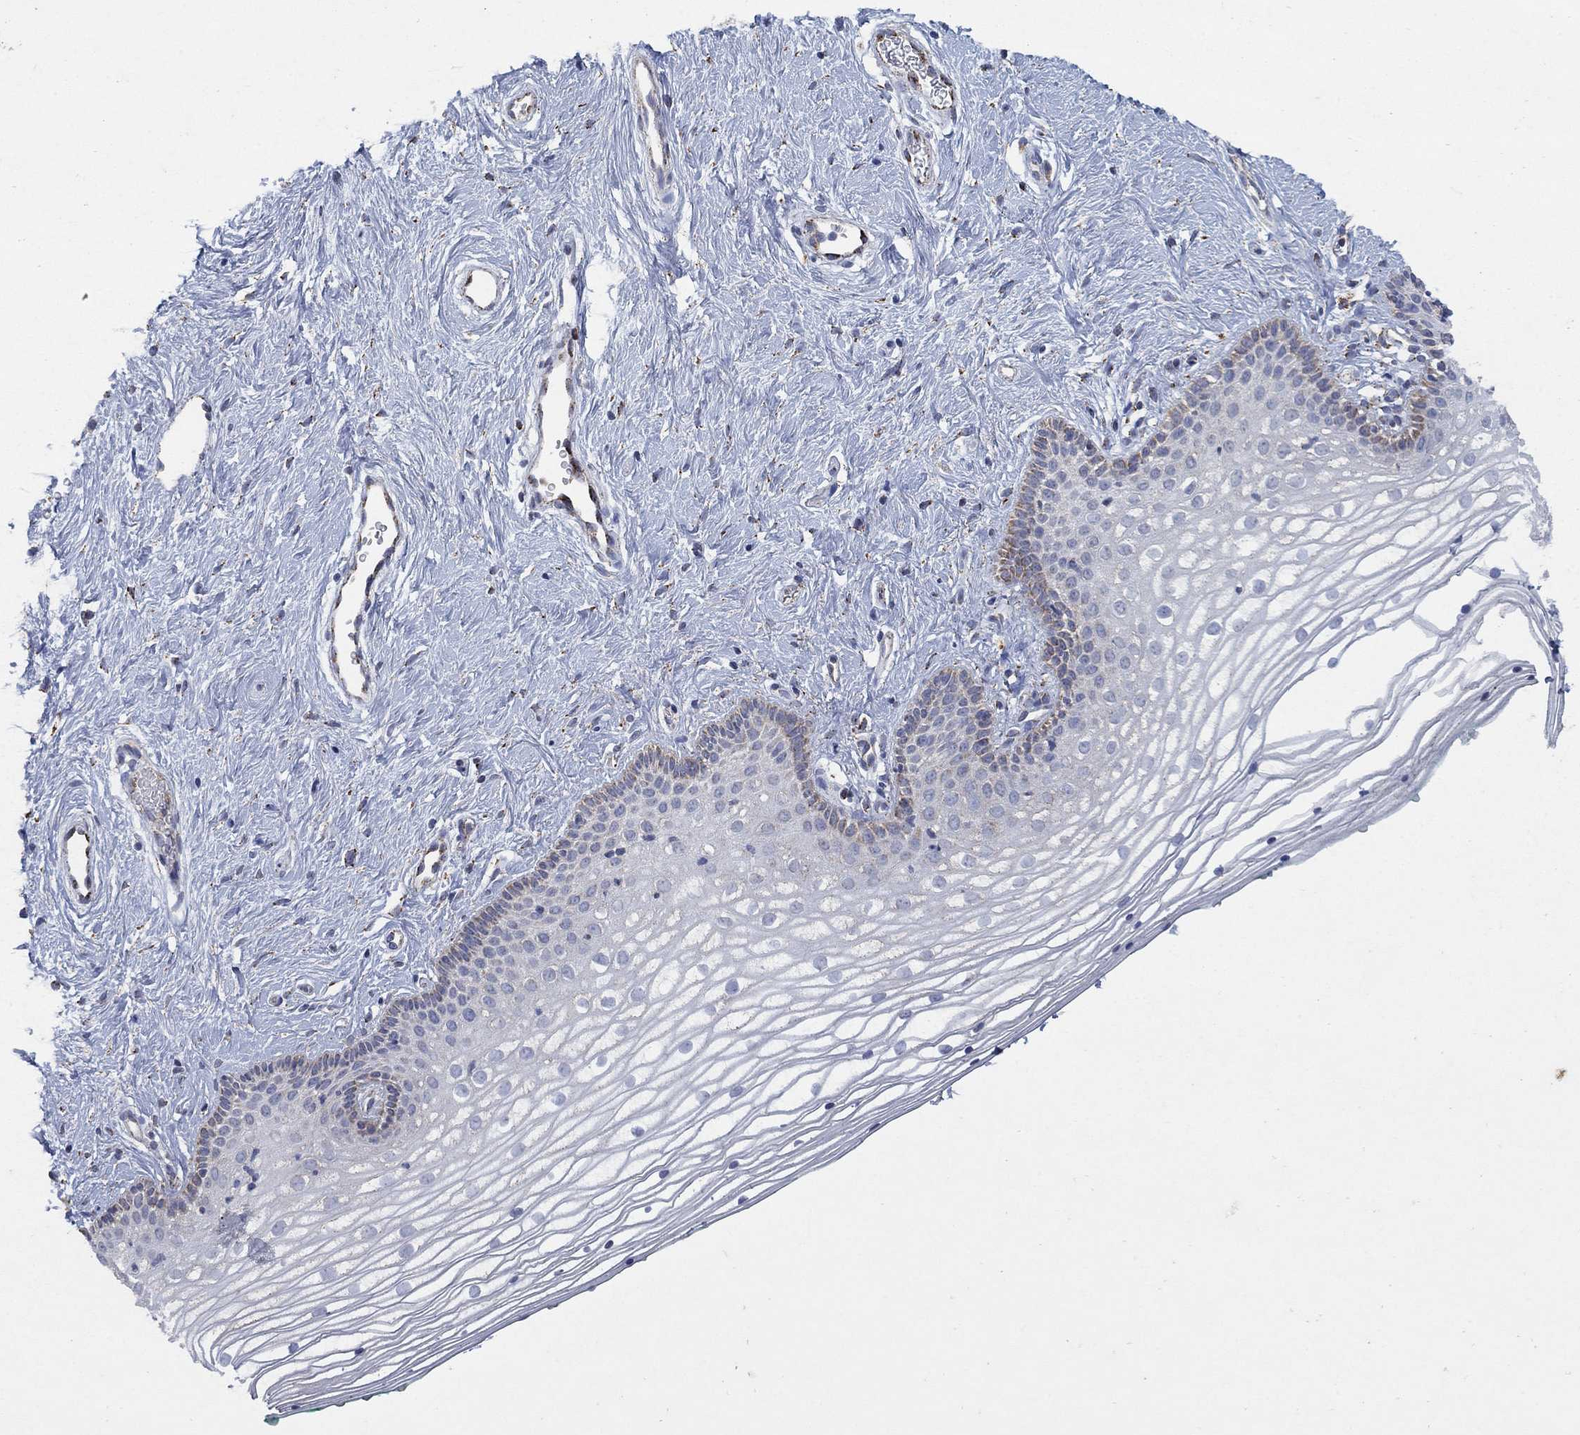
{"staining": {"intensity": "moderate", "quantity": "<25%", "location": "cytoplasmic/membranous"}, "tissue": "vagina", "cell_type": "Squamous epithelial cells", "image_type": "normal", "snomed": [{"axis": "morphology", "description": "Normal tissue, NOS"}, {"axis": "topography", "description": "Vagina"}], "caption": "Vagina stained with DAB (3,3'-diaminobenzidine) IHC exhibits low levels of moderate cytoplasmic/membranous positivity in about <25% of squamous epithelial cells.", "gene": "PNPLA2", "patient": {"sex": "female", "age": 36}}